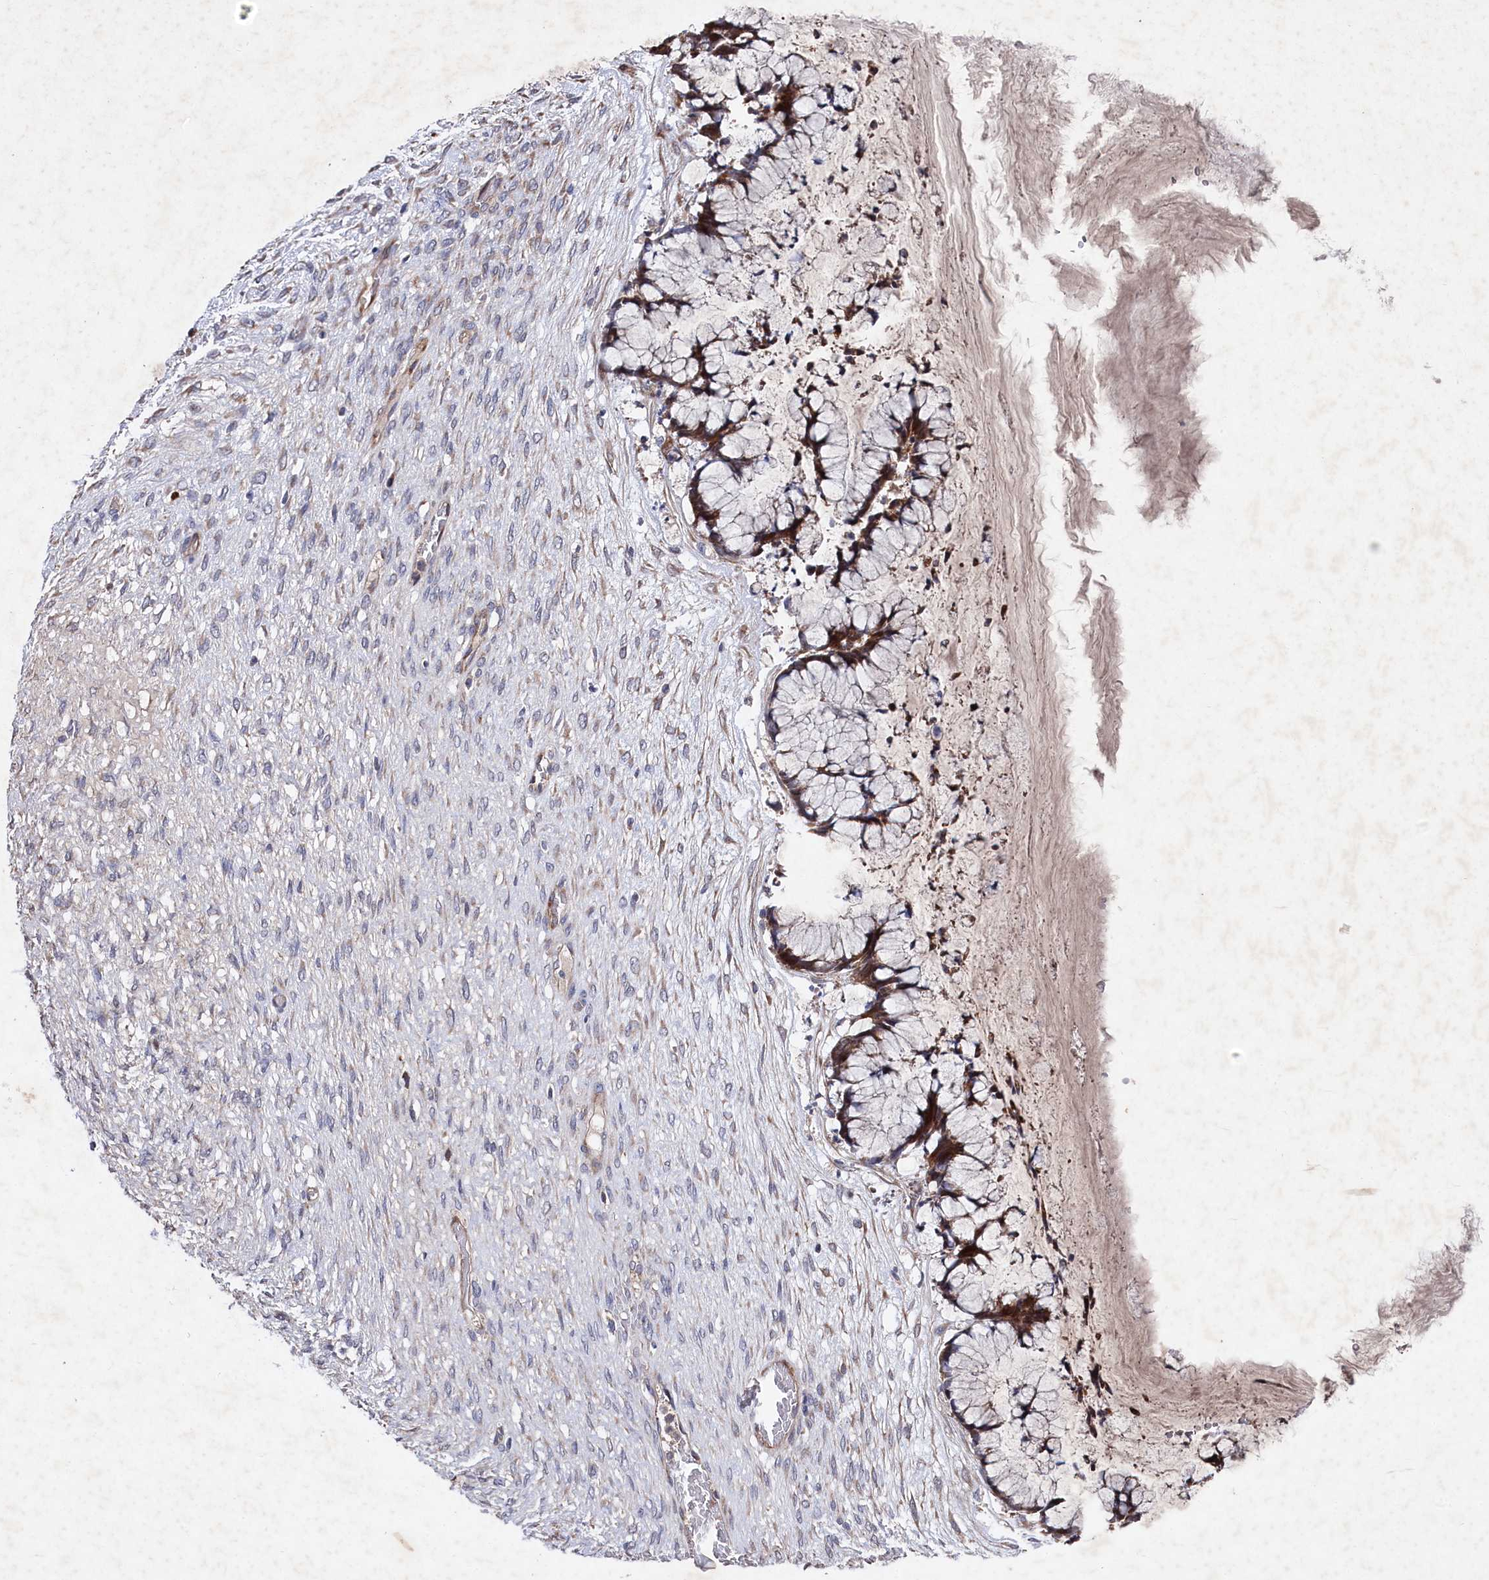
{"staining": {"intensity": "moderate", "quantity": ">75%", "location": "cytoplasmic/membranous"}, "tissue": "ovarian cancer", "cell_type": "Tumor cells", "image_type": "cancer", "snomed": [{"axis": "morphology", "description": "Cystadenocarcinoma, mucinous, NOS"}, {"axis": "topography", "description": "Ovary"}], "caption": "A high-resolution histopathology image shows immunohistochemistry (IHC) staining of ovarian mucinous cystadenocarcinoma, which exhibits moderate cytoplasmic/membranous positivity in about >75% of tumor cells.", "gene": "SUPV3L1", "patient": {"sex": "female", "age": 42}}